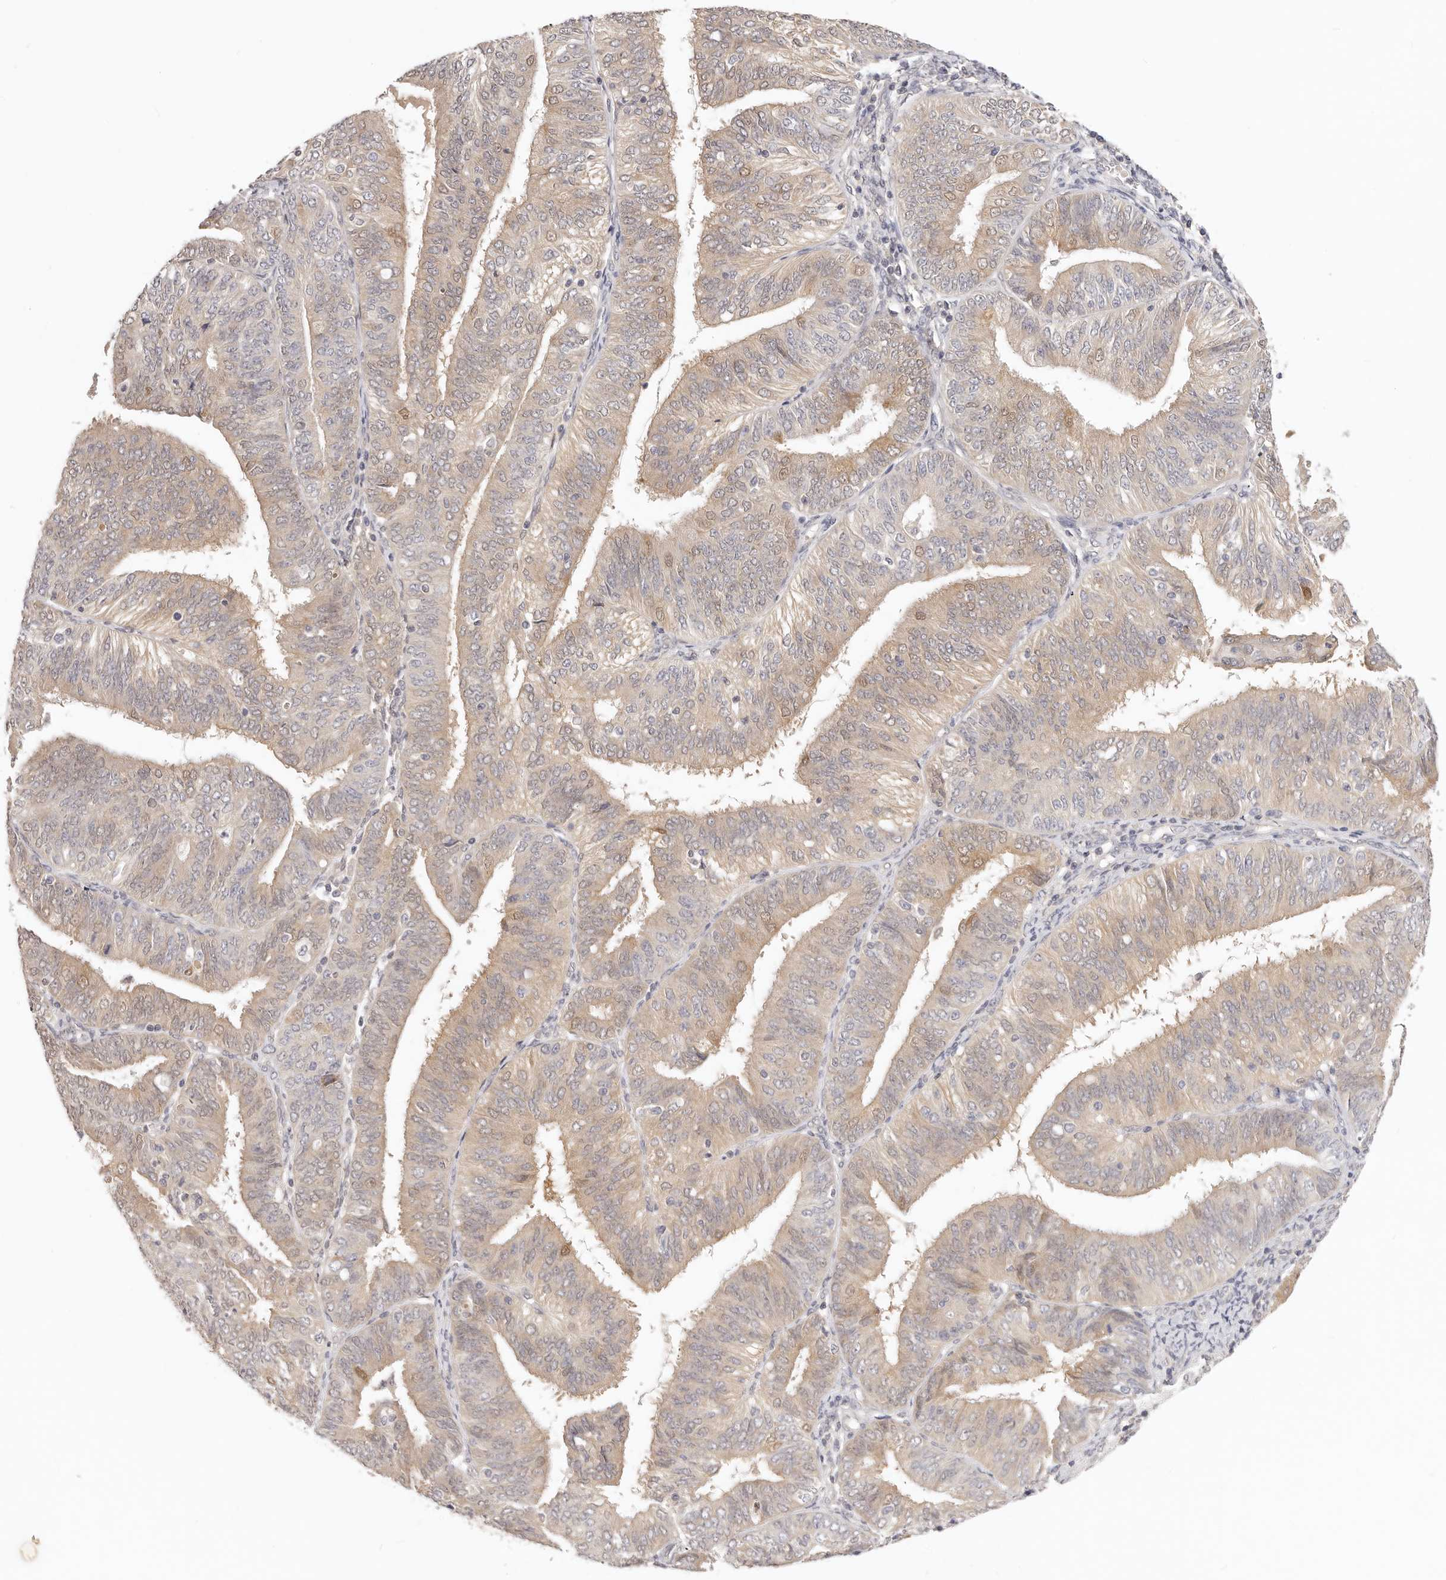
{"staining": {"intensity": "weak", "quantity": ">75%", "location": "cytoplasmic/membranous"}, "tissue": "endometrial cancer", "cell_type": "Tumor cells", "image_type": "cancer", "snomed": [{"axis": "morphology", "description": "Adenocarcinoma, NOS"}, {"axis": "topography", "description": "Endometrium"}], "caption": "Weak cytoplasmic/membranous expression for a protein is seen in about >75% of tumor cells of endometrial cancer using immunohistochemistry.", "gene": "GGPS1", "patient": {"sex": "female", "age": 58}}